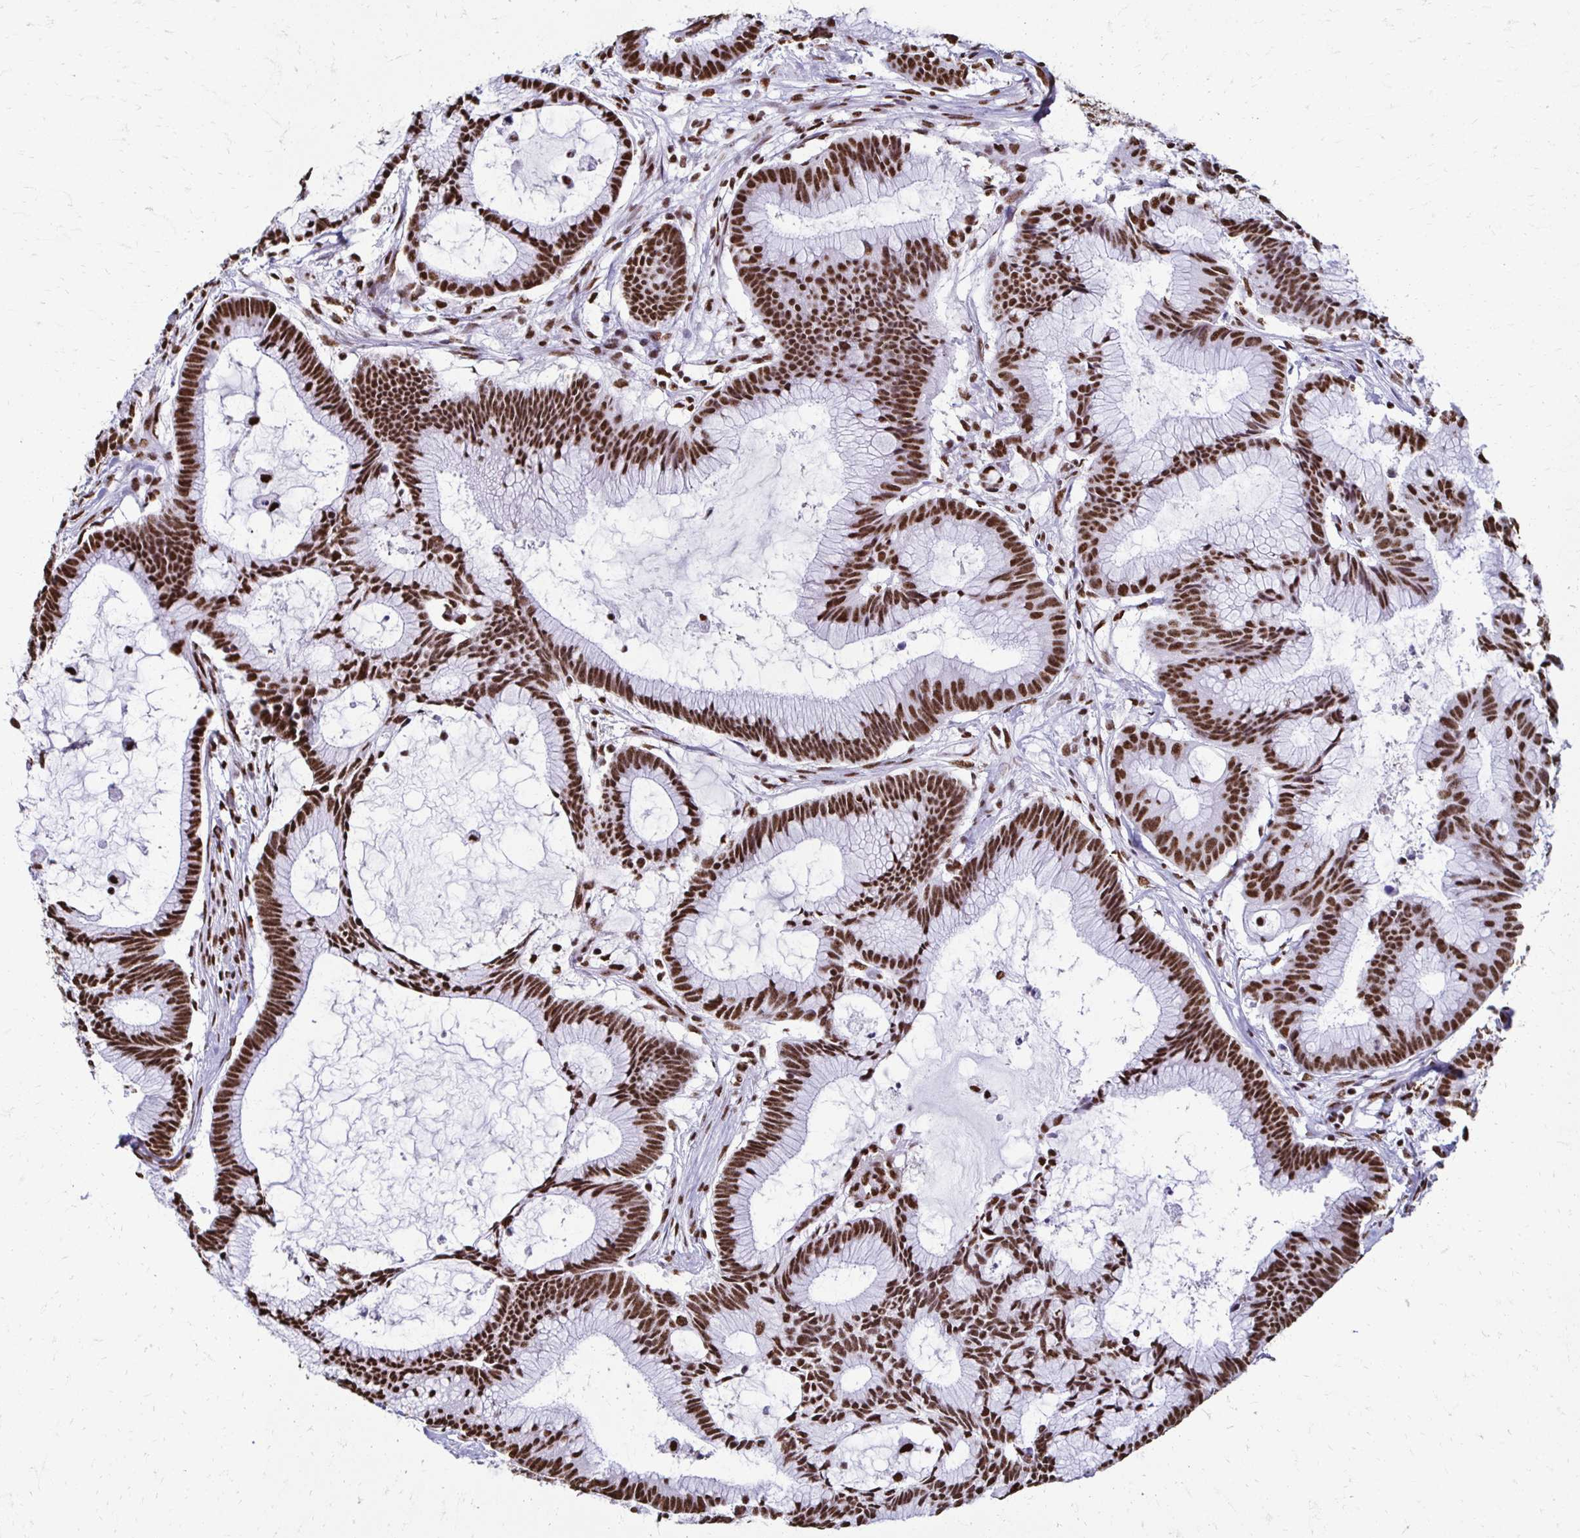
{"staining": {"intensity": "strong", "quantity": ">75%", "location": "nuclear"}, "tissue": "colorectal cancer", "cell_type": "Tumor cells", "image_type": "cancer", "snomed": [{"axis": "morphology", "description": "Adenocarcinoma, NOS"}, {"axis": "topography", "description": "Colon"}], "caption": "Strong nuclear positivity is seen in about >75% of tumor cells in colorectal adenocarcinoma.", "gene": "NONO", "patient": {"sex": "female", "age": 78}}